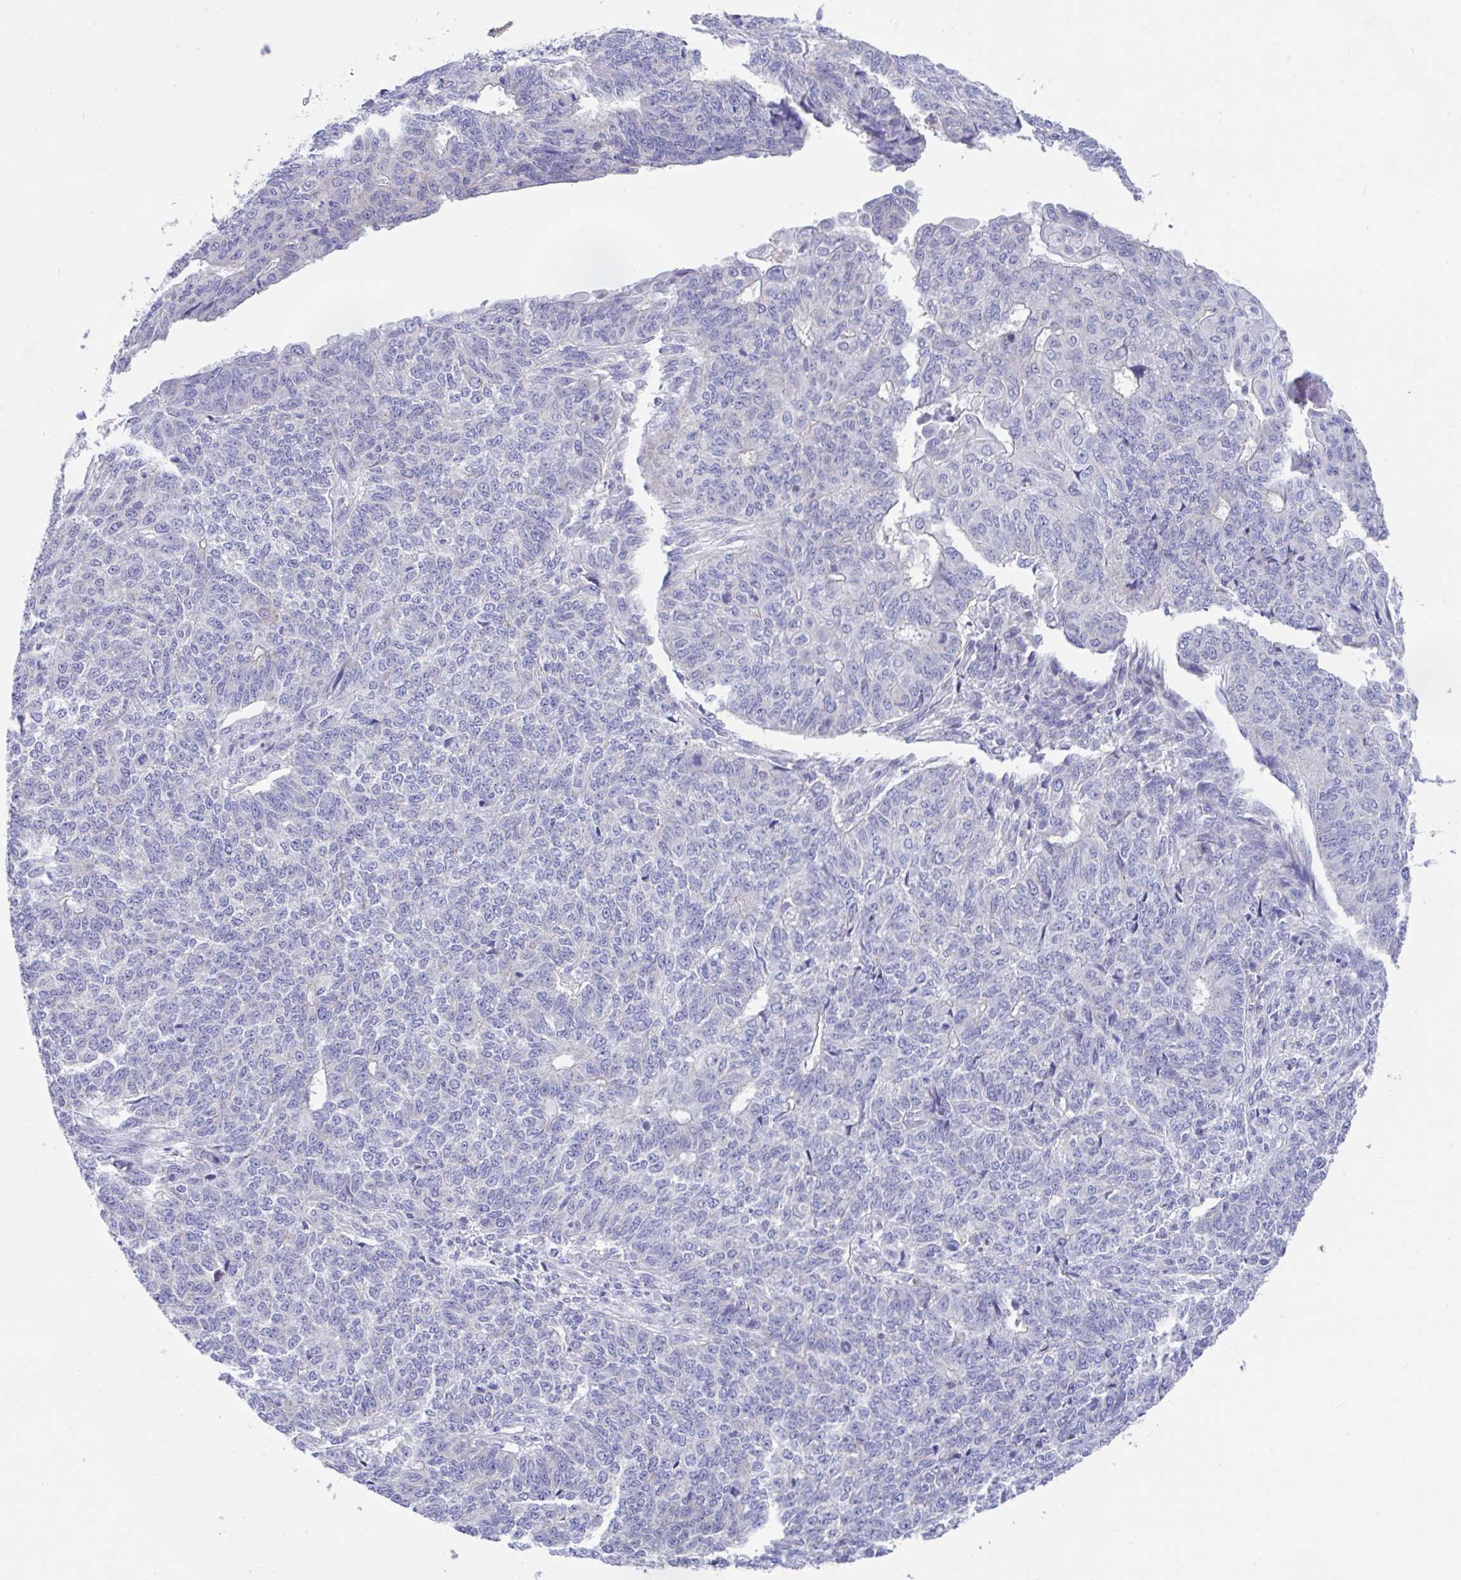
{"staining": {"intensity": "negative", "quantity": "none", "location": "none"}, "tissue": "endometrial cancer", "cell_type": "Tumor cells", "image_type": "cancer", "snomed": [{"axis": "morphology", "description": "Adenocarcinoma, NOS"}, {"axis": "topography", "description": "Endometrium"}], "caption": "Endometrial cancer (adenocarcinoma) was stained to show a protein in brown. There is no significant positivity in tumor cells. The staining is performed using DAB (3,3'-diaminobenzidine) brown chromogen with nuclei counter-stained in using hematoxylin.", "gene": "CCSAP", "patient": {"sex": "female", "age": 32}}